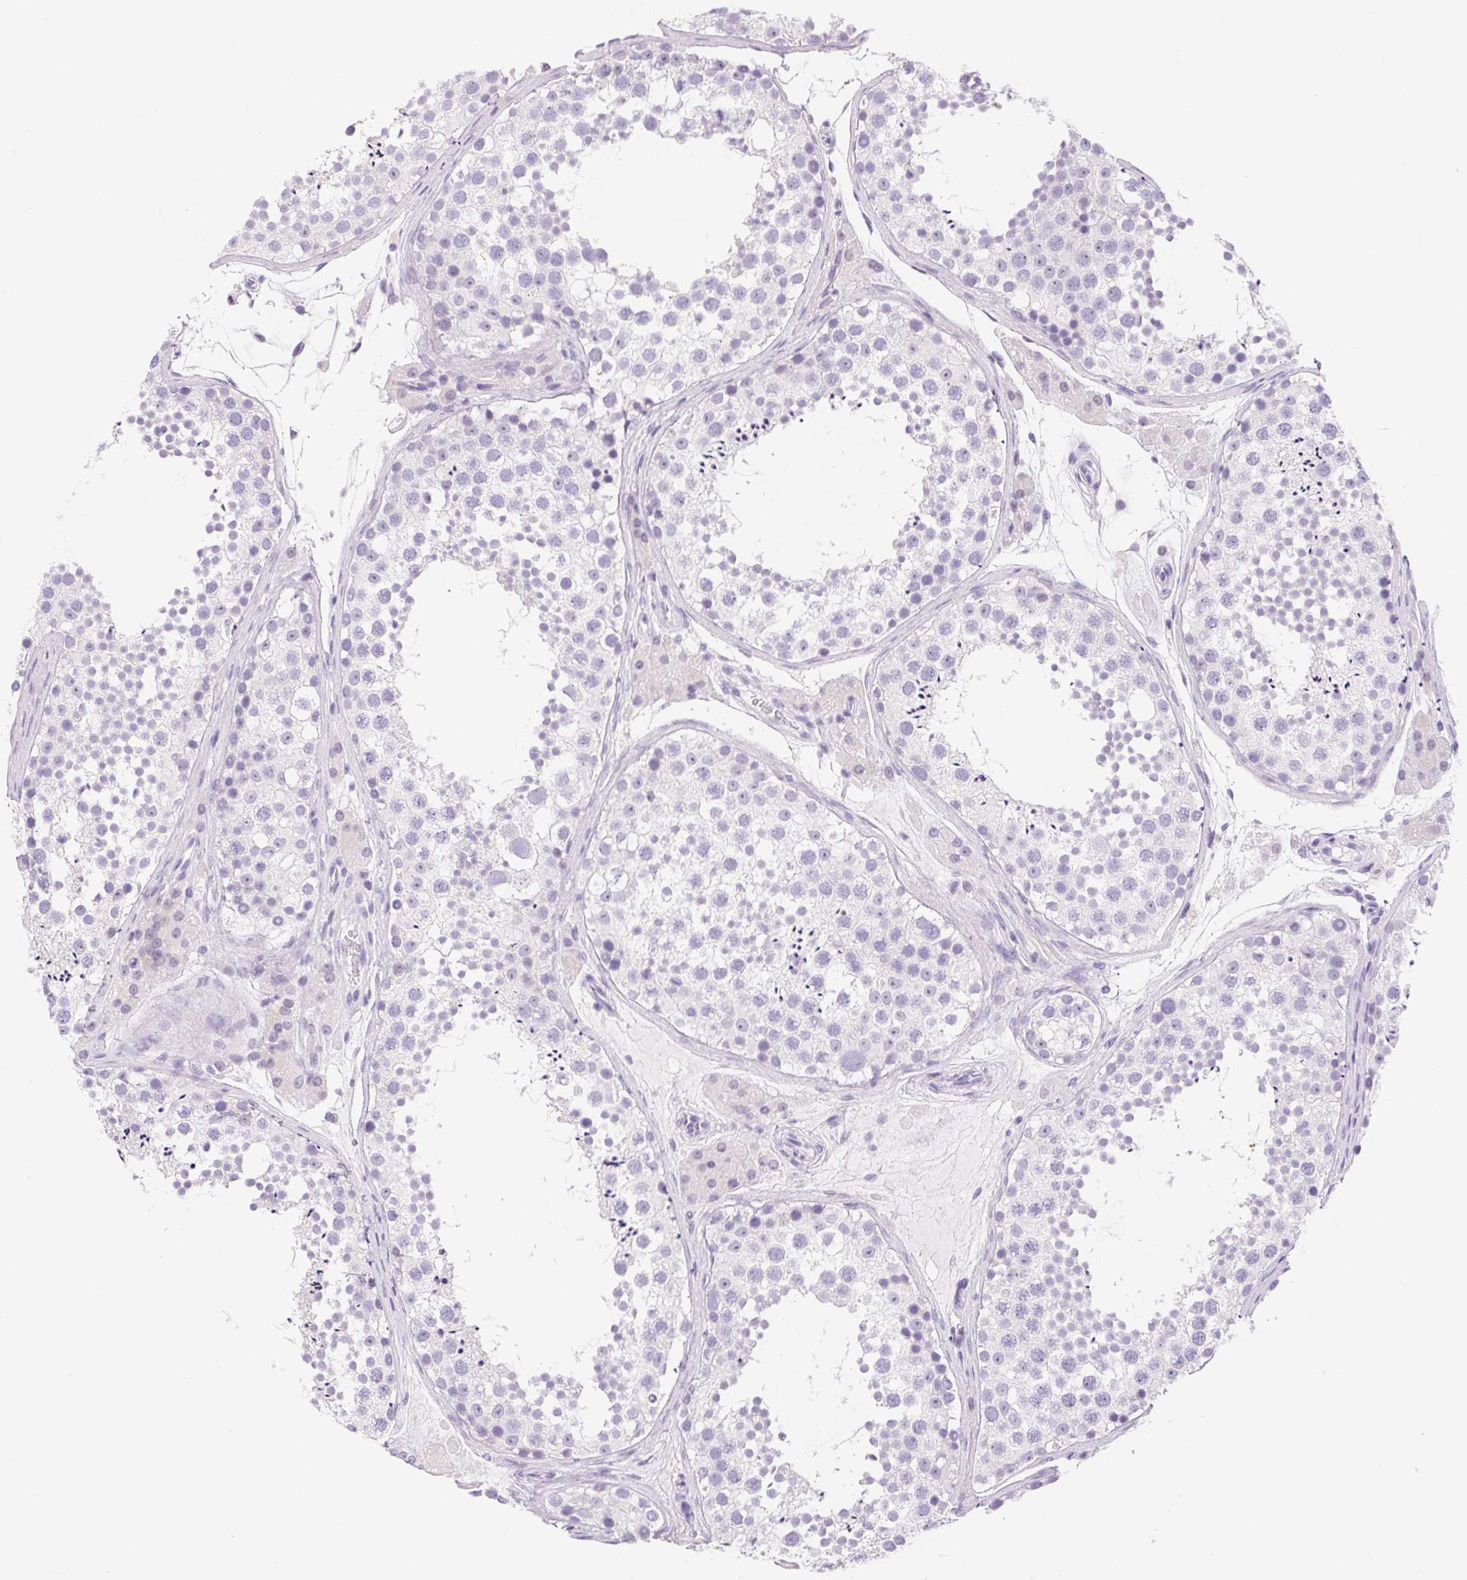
{"staining": {"intensity": "negative", "quantity": "none", "location": "none"}, "tissue": "testis", "cell_type": "Cells in seminiferous ducts", "image_type": "normal", "snomed": [{"axis": "morphology", "description": "Normal tissue, NOS"}, {"axis": "topography", "description": "Testis"}], "caption": "Normal testis was stained to show a protein in brown. There is no significant expression in cells in seminiferous ducts. (Brightfield microscopy of DAB (3,3'-diaminobenzidine) immunohistochemistry (IHC) at high magnification).", "gene": "ASGR2", "patient": {"sex": "male", "age": 41}}